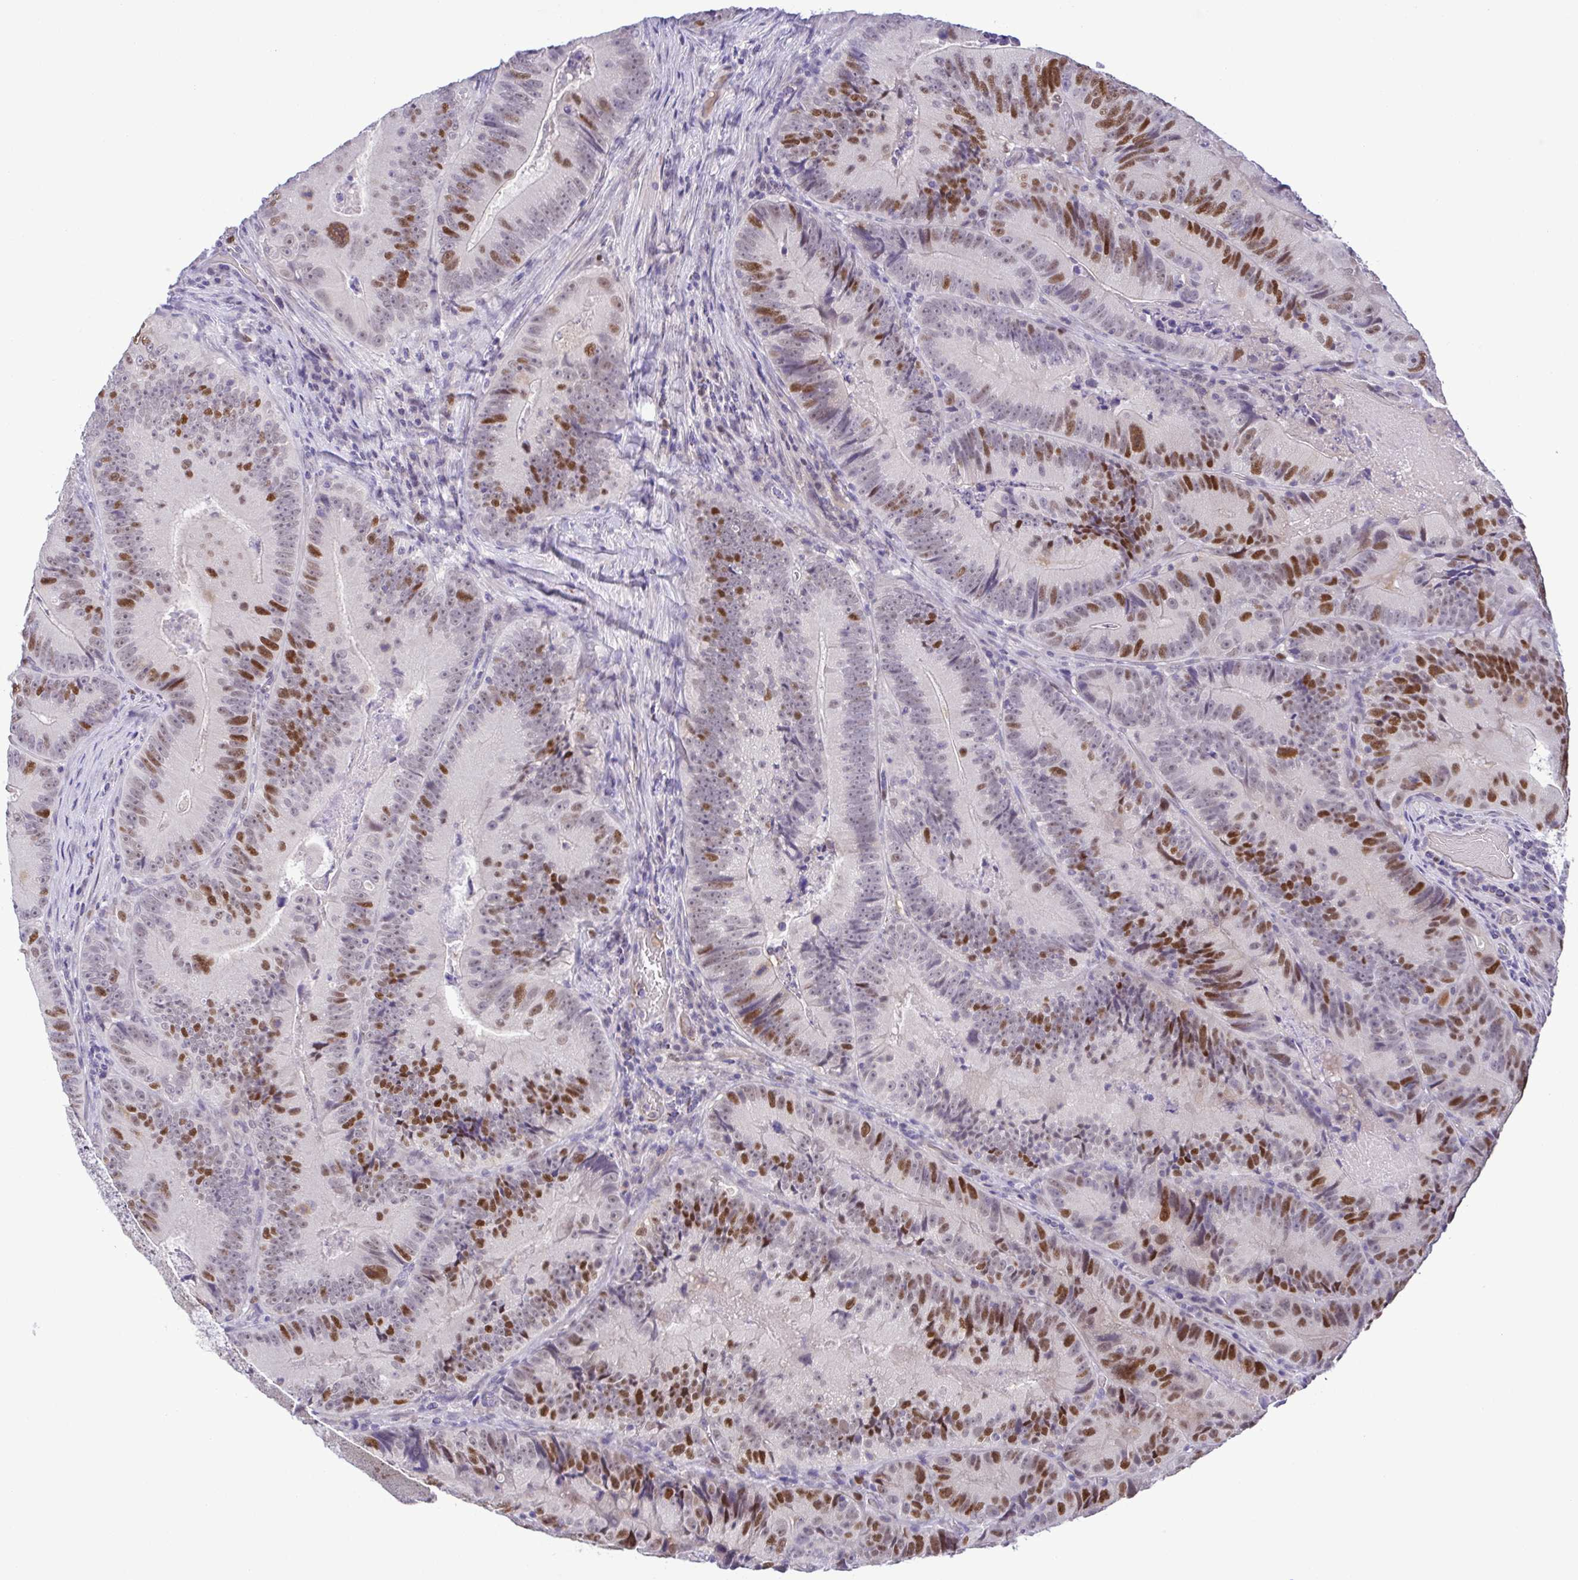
{"staining": {"intensity": "moderate", "quantity": "25%-75%", "location": "nuclear"}, "tissue": "colorectal cancer", "cell_type": "Tumor cells", "image_type": "cancer", "snomed": [{"axis": "morphology", "description": "Adenocarcinoma, NOS"}, {"axis": "topography", "description": "Colon"}], "caption": "Colorectal cancer (adenocarcinoma) stained with a brown dye demonstrates moderate nuclear positive positivity in approximately 25%-75% of tumor cells.", "gene": "TIPIN", "patient": {"sex": "female", "age": 86}}